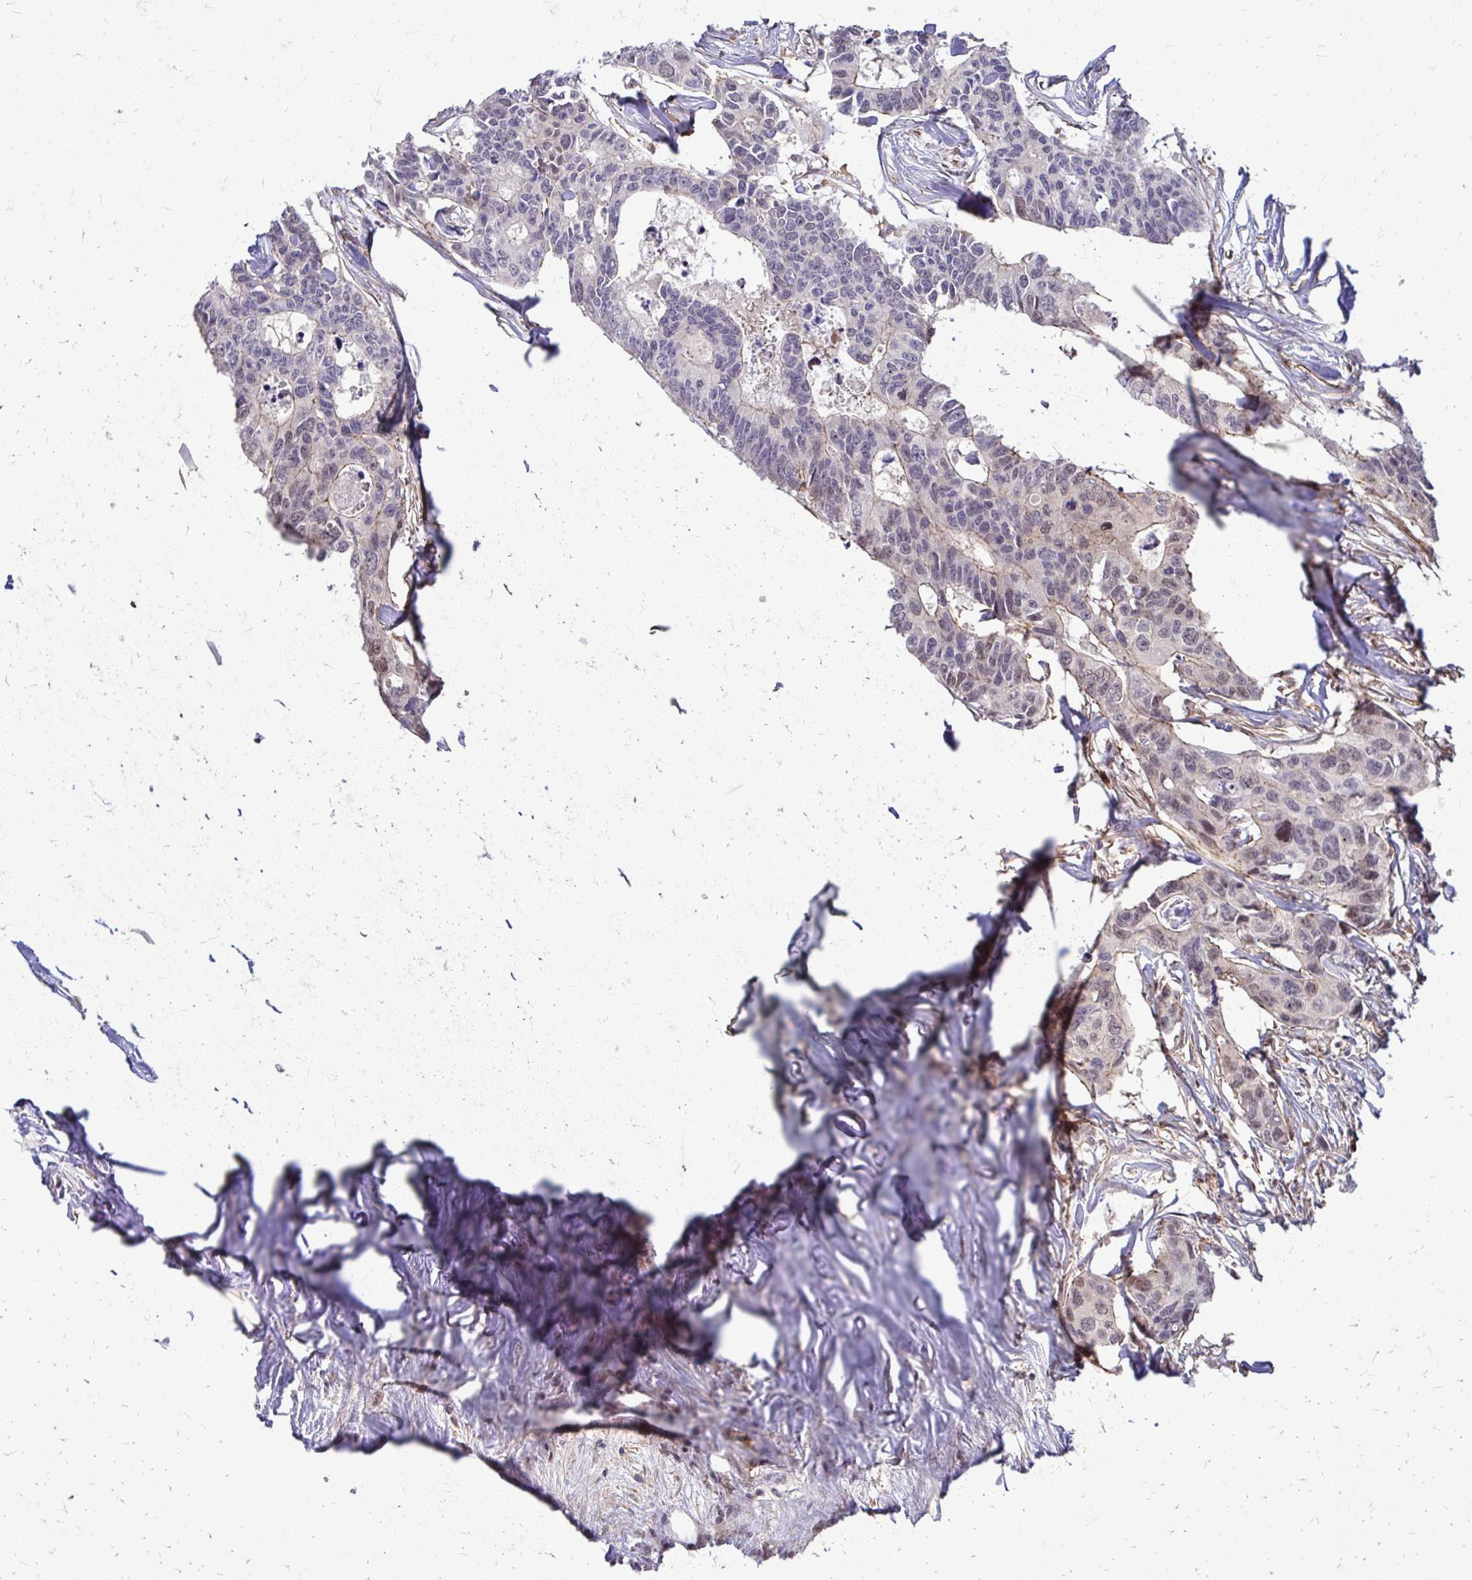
{"staining": {"intensity": "weak", "quantity": "<25%", "location": "cytoplasmic/membranous"}, "tissue": "colorectal cancer", "cell_type": "Tumor cells", "image_type": "cancer", "snomed": [{"axis": "morphology", "description": "Adenocarcinoma, NOS"}, {"axis": "topography", "description": "Rectum"}], "caption": "Immunohistochemistry image of neoplastic tissue: human colorectal adenocarcinoma stained with DAB exhibits no significant protein expression in tumor cells.", "gene": "TRIP6", "patient": {"sex": "male", "age": 57}}